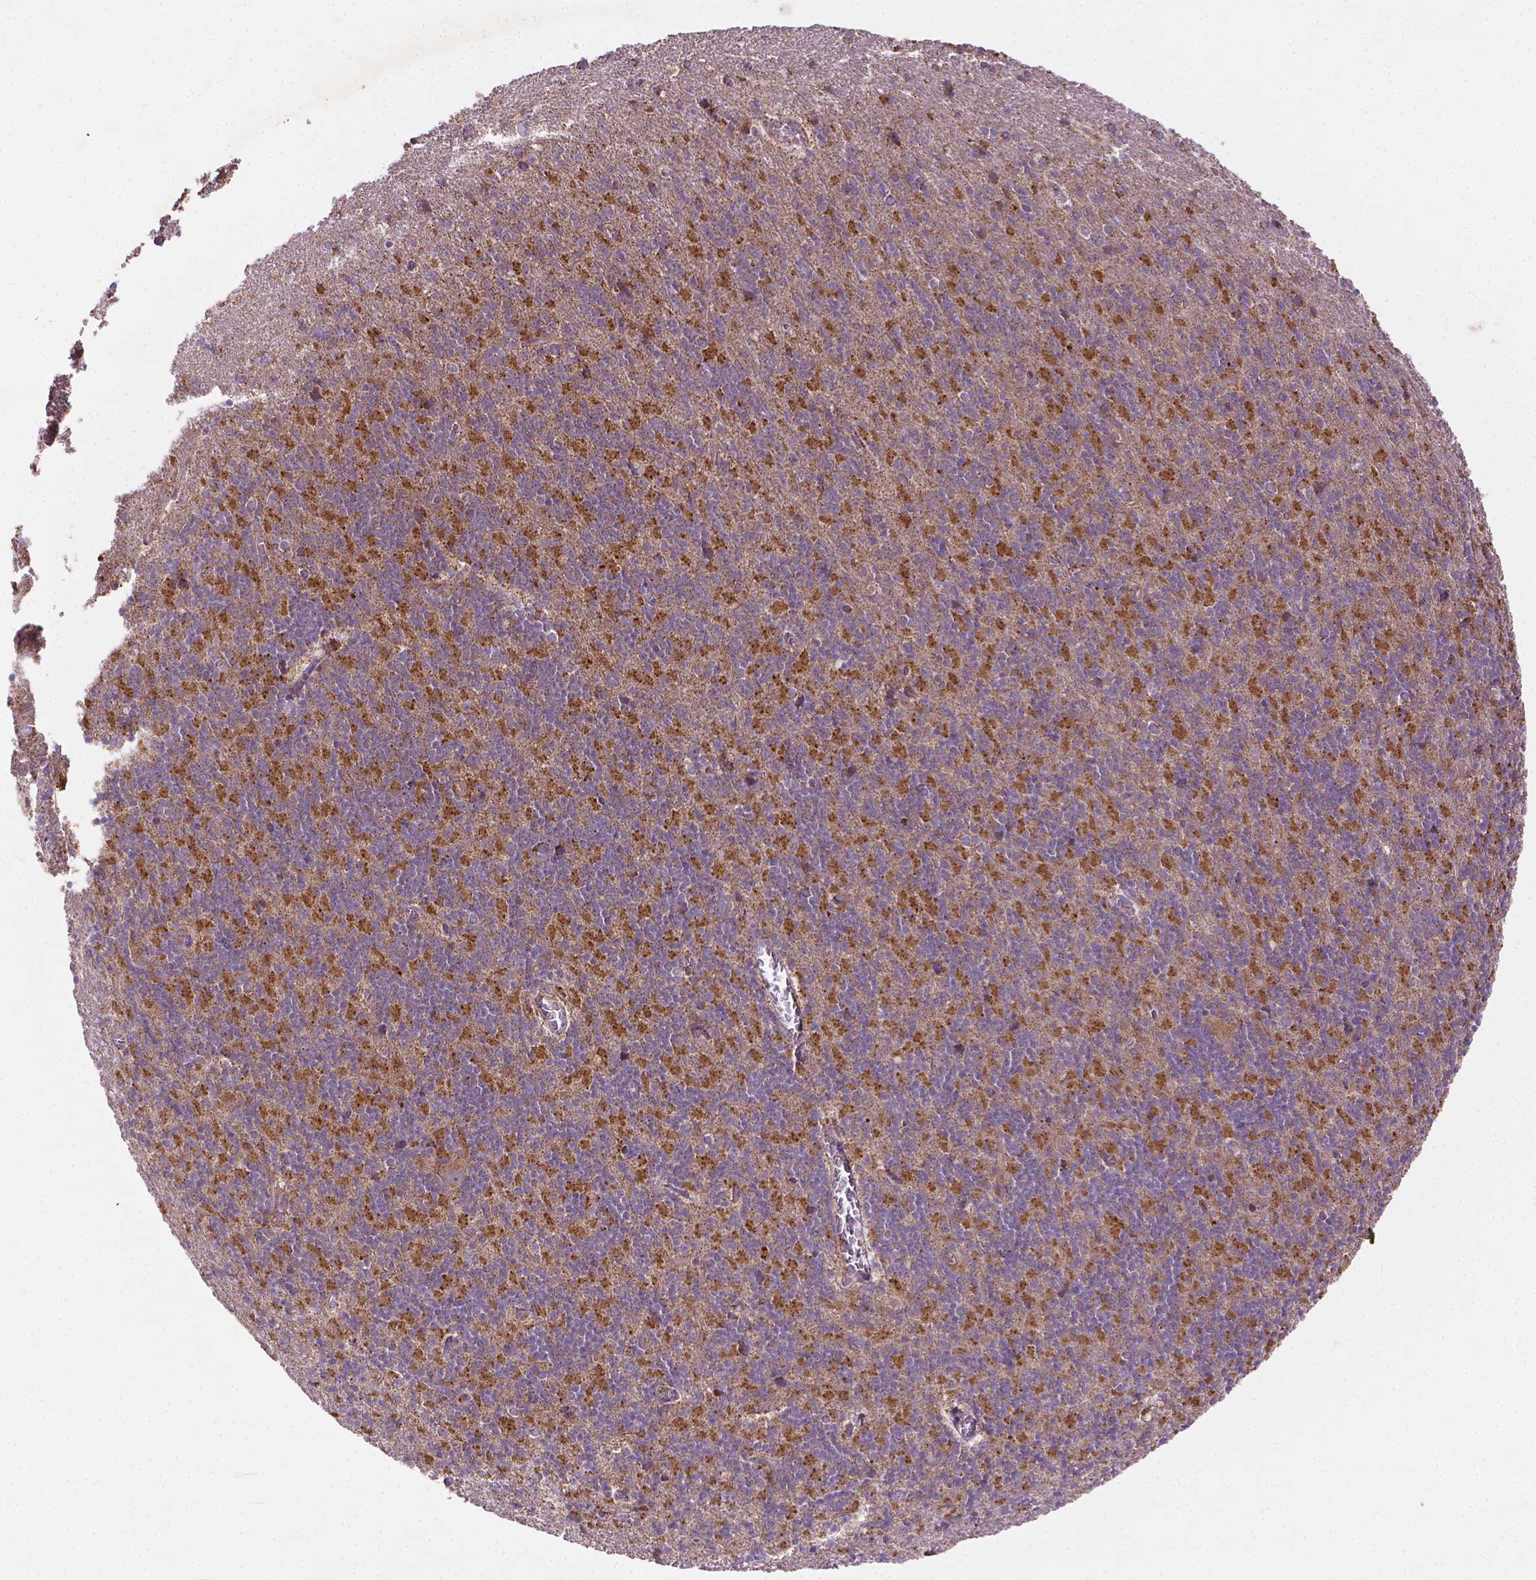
{"staining": {"intensity": "strong", "quantity": ">75%", "location": "cytoplasmic/membranous"}, "tissue": "cerebellum", "cell_type": "Cells in granular layer", "image_type": "normal", "snomed": [{"axis": "morphology", "description": "Normal tissue, NOS"}, {"axis": "topography", "description": "Cerebellum"}], "caption": "Cerebellum stained with a brown dye displays strong cytoplasmic/membranous positive positivity in approximately >75% of cells in granular layer.", "gene": "ILVBL", "patient": {"sex": "male", "age": 70}}